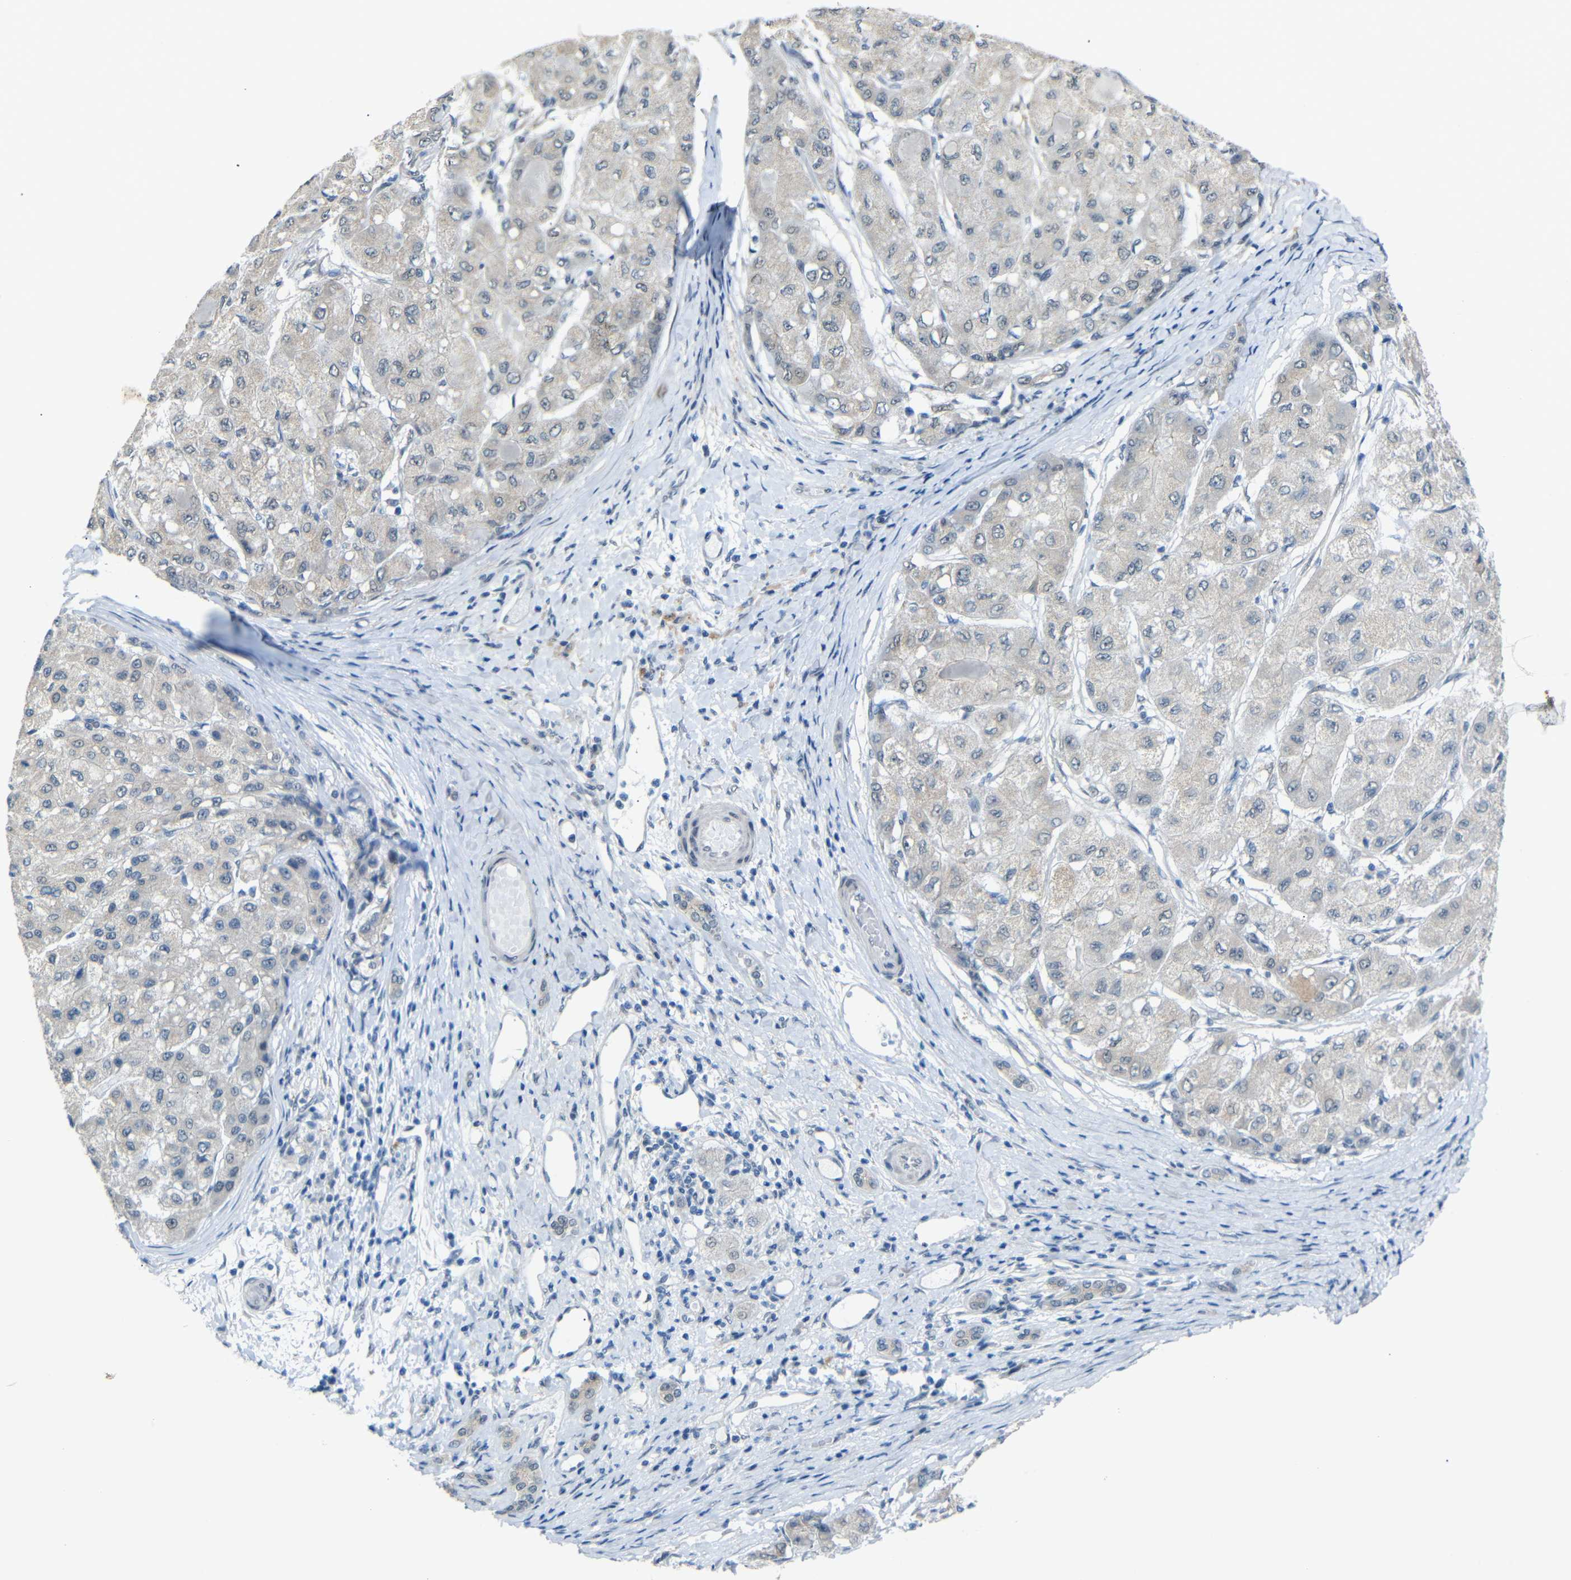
{"staining": {"intensity": "negative", "quantity": "none", "location": "none"}, "tissue": "liver cancer", "cell_type": "Tumor cells", "image_type": "cancer", "snomed": [{"axis": "morphology", "description": "Carcinoma, Hepatocellular, NOS"}, {"axis": "topography", "description": "Liver"}], "caption": "Immunohistochemistry photomicrograph of human liver hepatocellular carcinoma stained for a protein (brown), which displays no positivity in tumor cells.", "gene": "GPR158", "patient": {"sex": "male", "age": 80}}